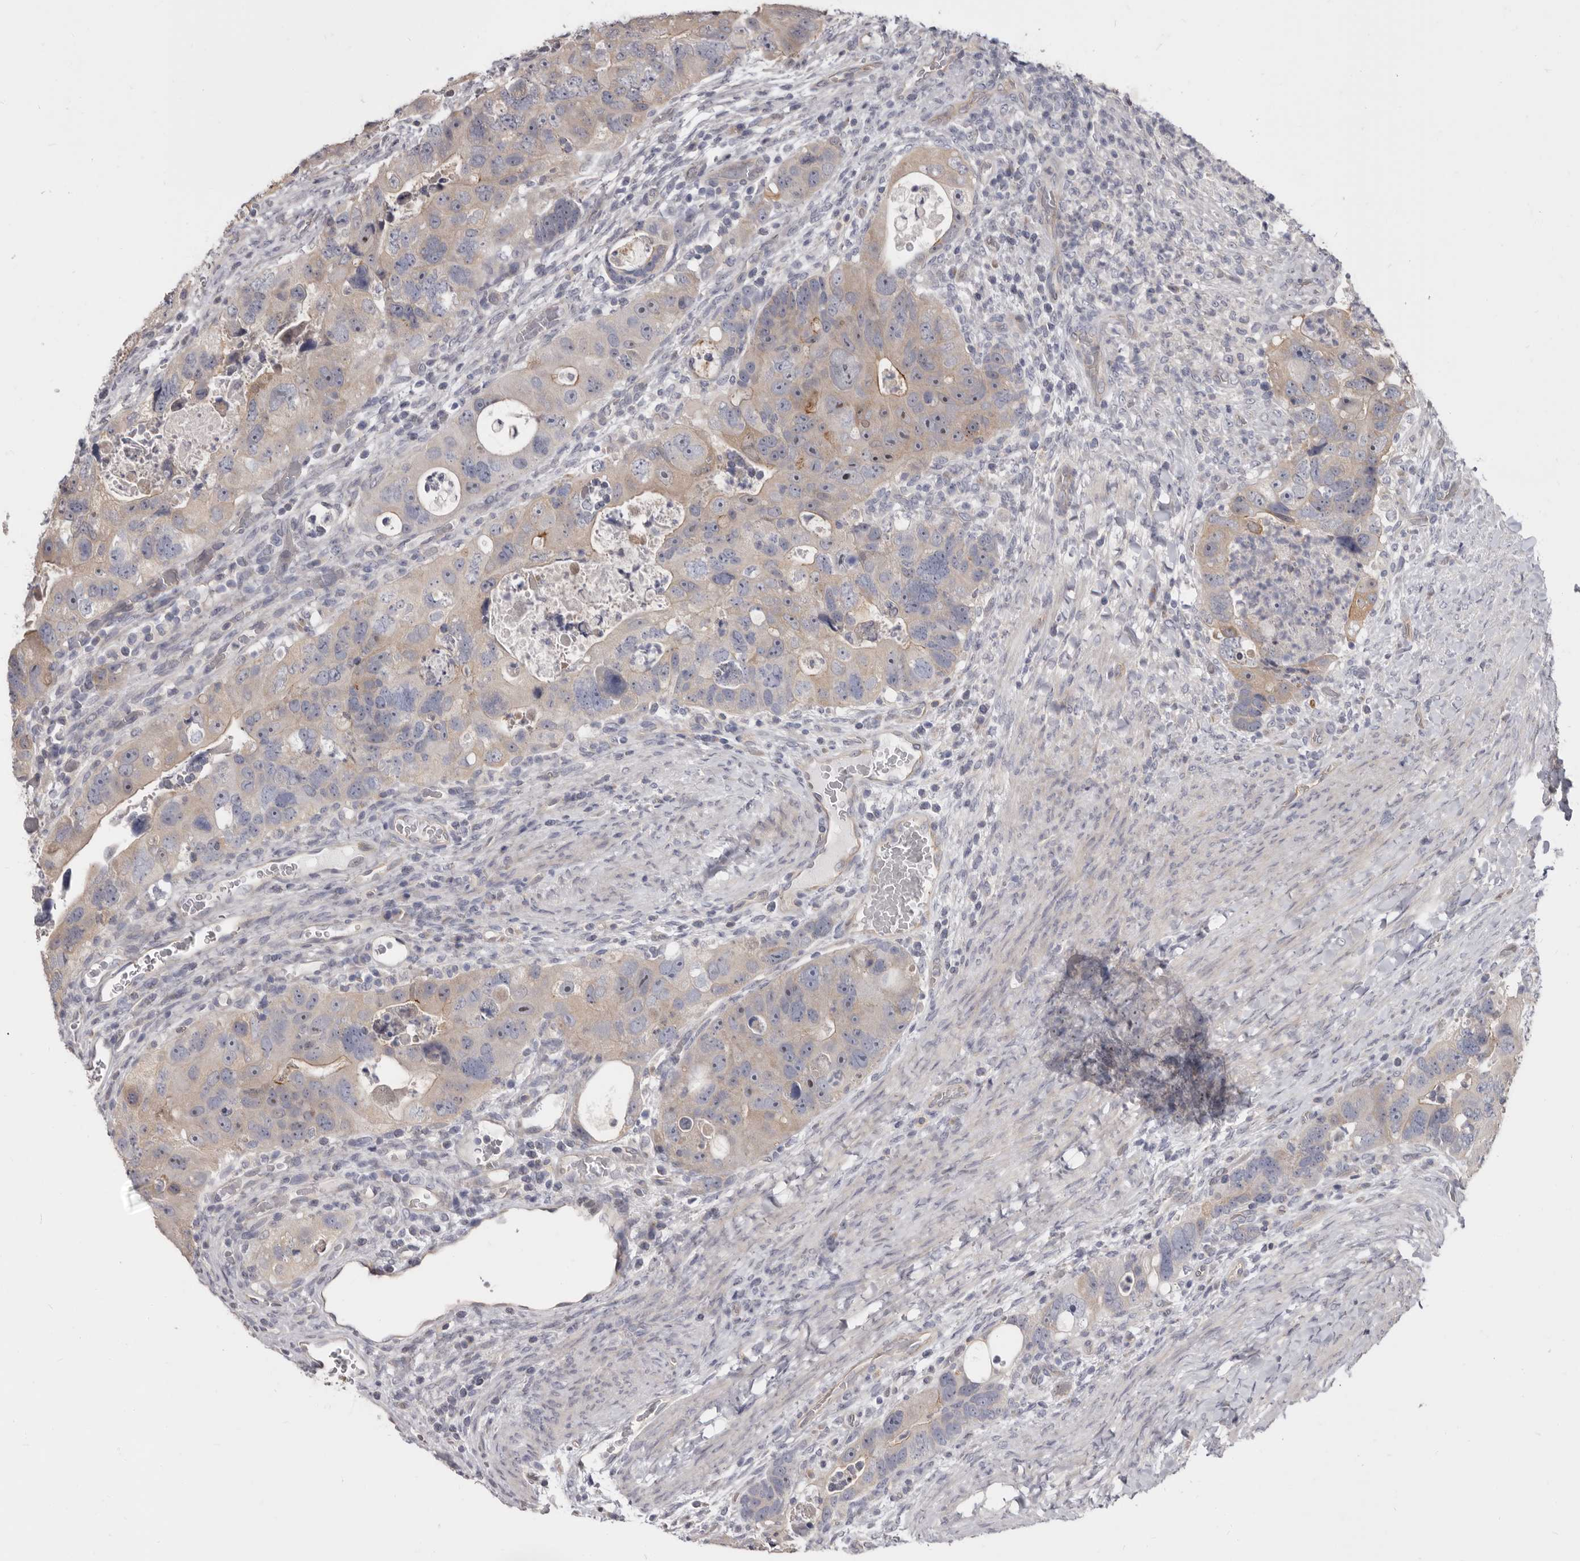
{"staining": {"intensity": "weak", "quantity": ">75%", "location": "cytoplasmic/membranous"}, "tissue": "colorectal cancer", "cell_type": "Tumor cells", "image_type": "cancer", "snomed": [{"axis": "morphology", "description": "Adenocarcinoma, NOS"}, {"axis": "topography", "description": "Rectum"}], "caption": "DAB immunohistochemical staining of colorectal cancer (adenocarcinoma) demonstrates weak cytoplasmic/membranous protein staining in about >75% of tumor cells.", "gene": "FMO2", "patient": {"sex": "male", "age": 59}}